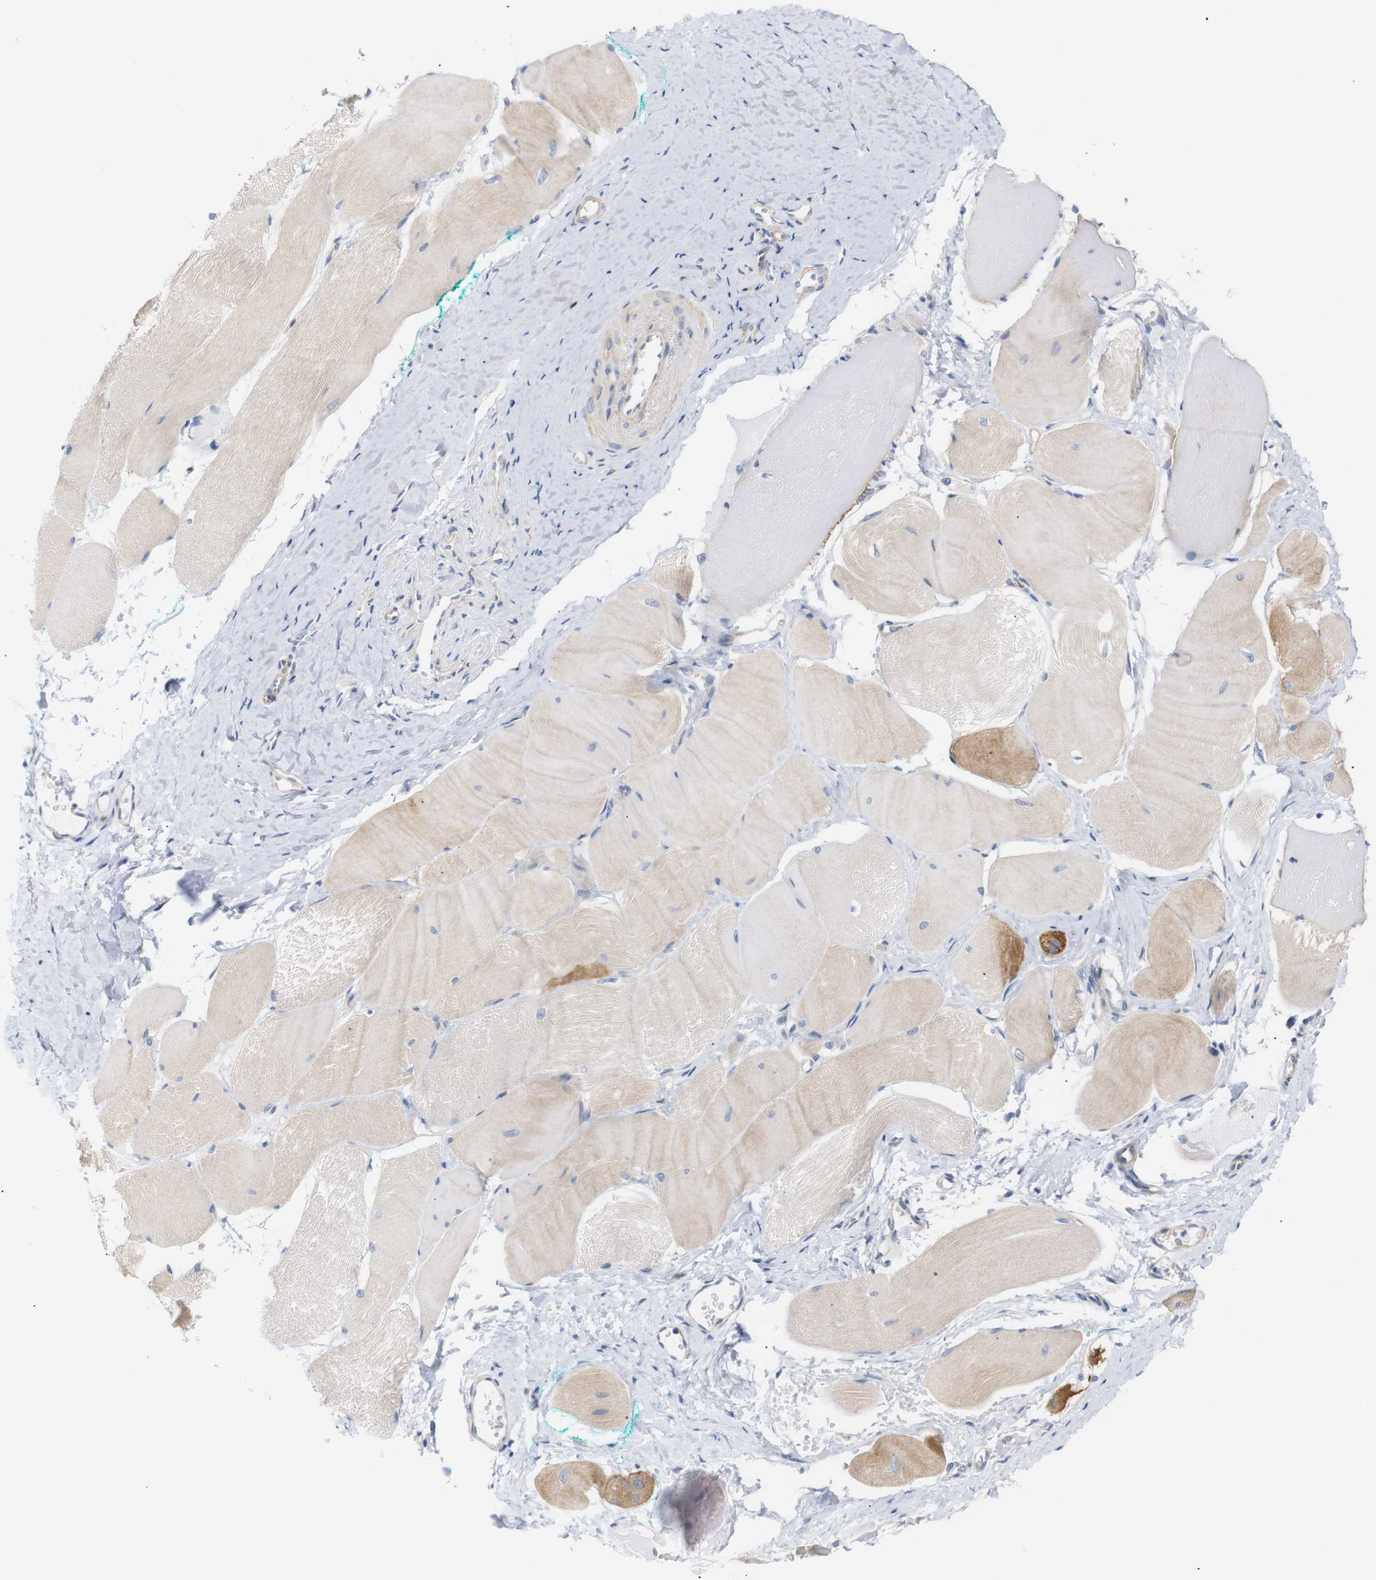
{"staining": {"intensity": "weak", "quantity": "25%-75%", "location": "cytoplasmic/membranous"}, "tissue": "skeletal muscle", "cell_type": "Myocytes", "image_type": "normal", "snomed": [{"axis": "morphology", "description": "Normal tissue, NOS"}, {"axis": "morphology", "description": "Squamous cell carcinoma, NOS"}, {"axis": "topography", "description": "Skeletal muscle"}], "caption": "Myocytes exhibit low levels of weak cytoplasmic/membranous positivity in approximately 25%-75% of cells in normal human skeletal muscle.", "gene": "STMN3", "patient": {"sex": "male", "age": 51}}